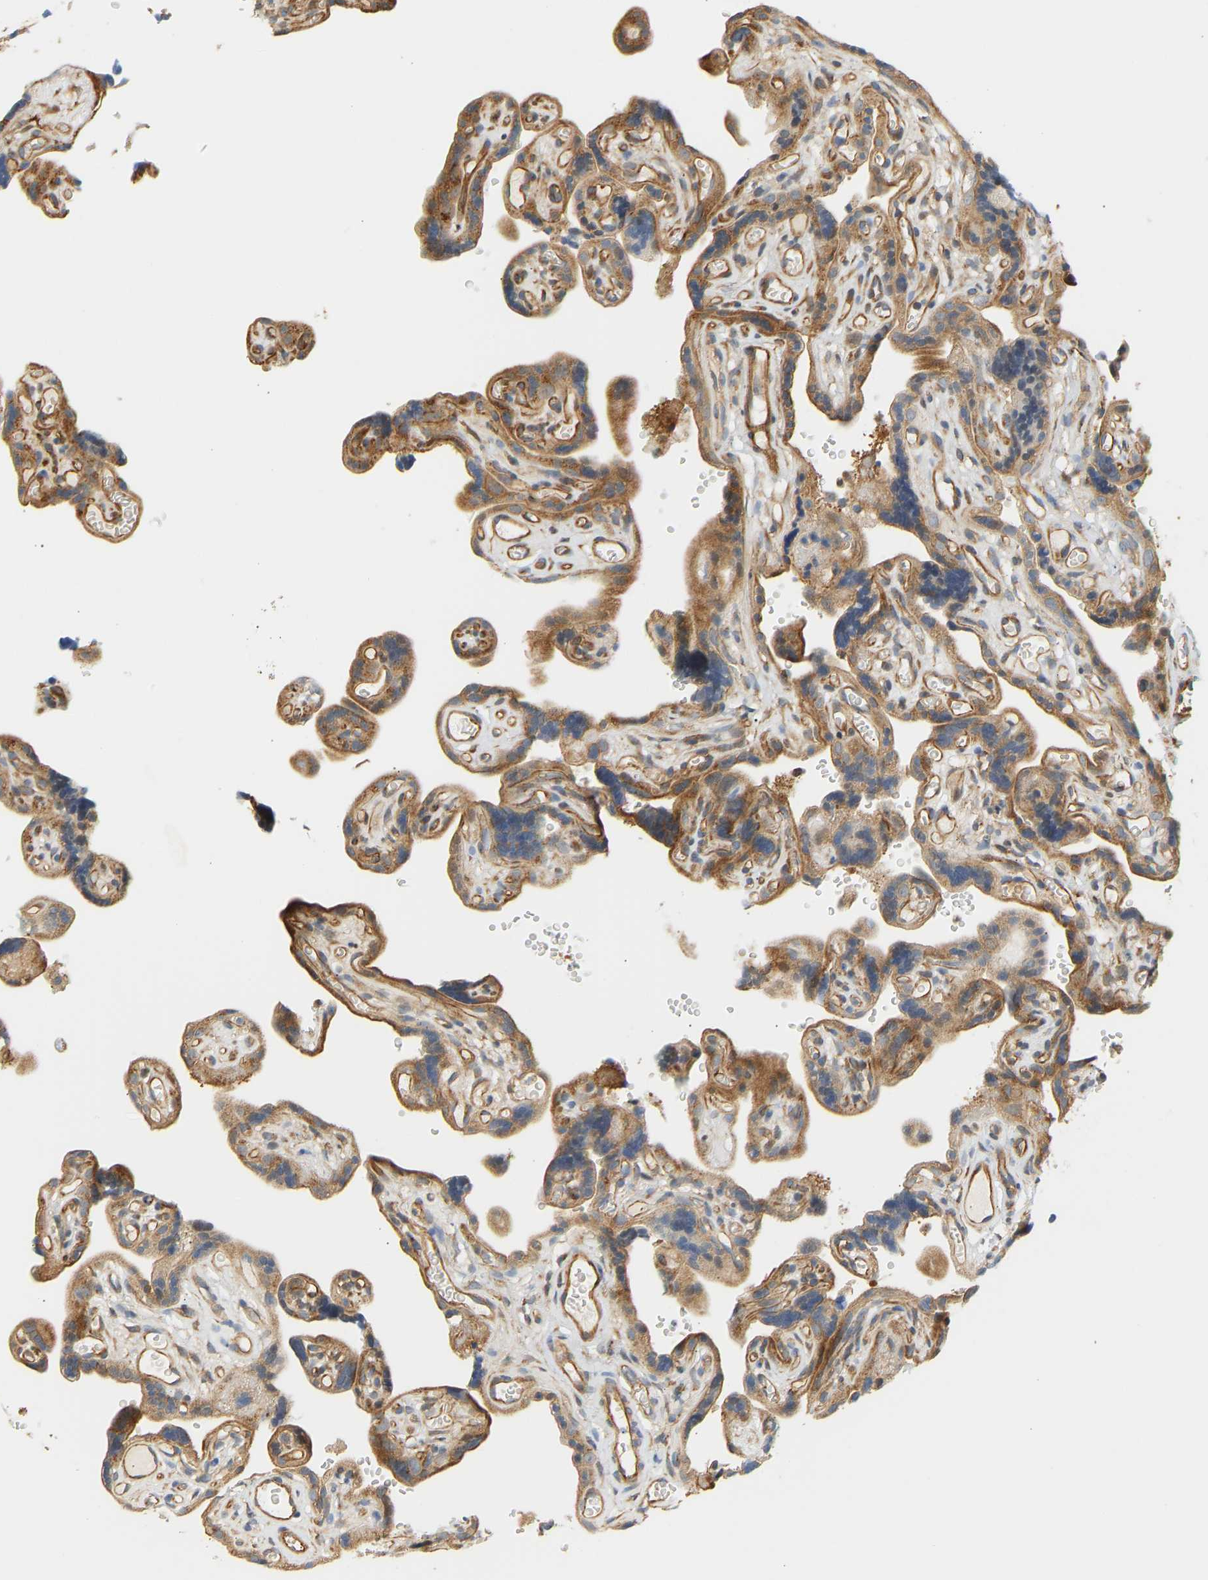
{"staining": {"intensity": "moderate", "quantity": ">75%", "location": "cytoplasmic/membranous"}, "tissue": "placenta", "cell_type": "Decidual cells", "image_type": "normal", "snomed": [{"axis": "morphology", "description": "Normal tissue, NOS"}, {"axis": "topography", "description": "Placenta"}], "caption": "A medium amount of moderate cytoplasmic/membranous positivity is identified in approximately >75% of decidual cells in normal placenta. (IHC, brightfield microscopy, high magnification).", "gene": "CEP57", "patient": {"sex": "female", "age": 30}}